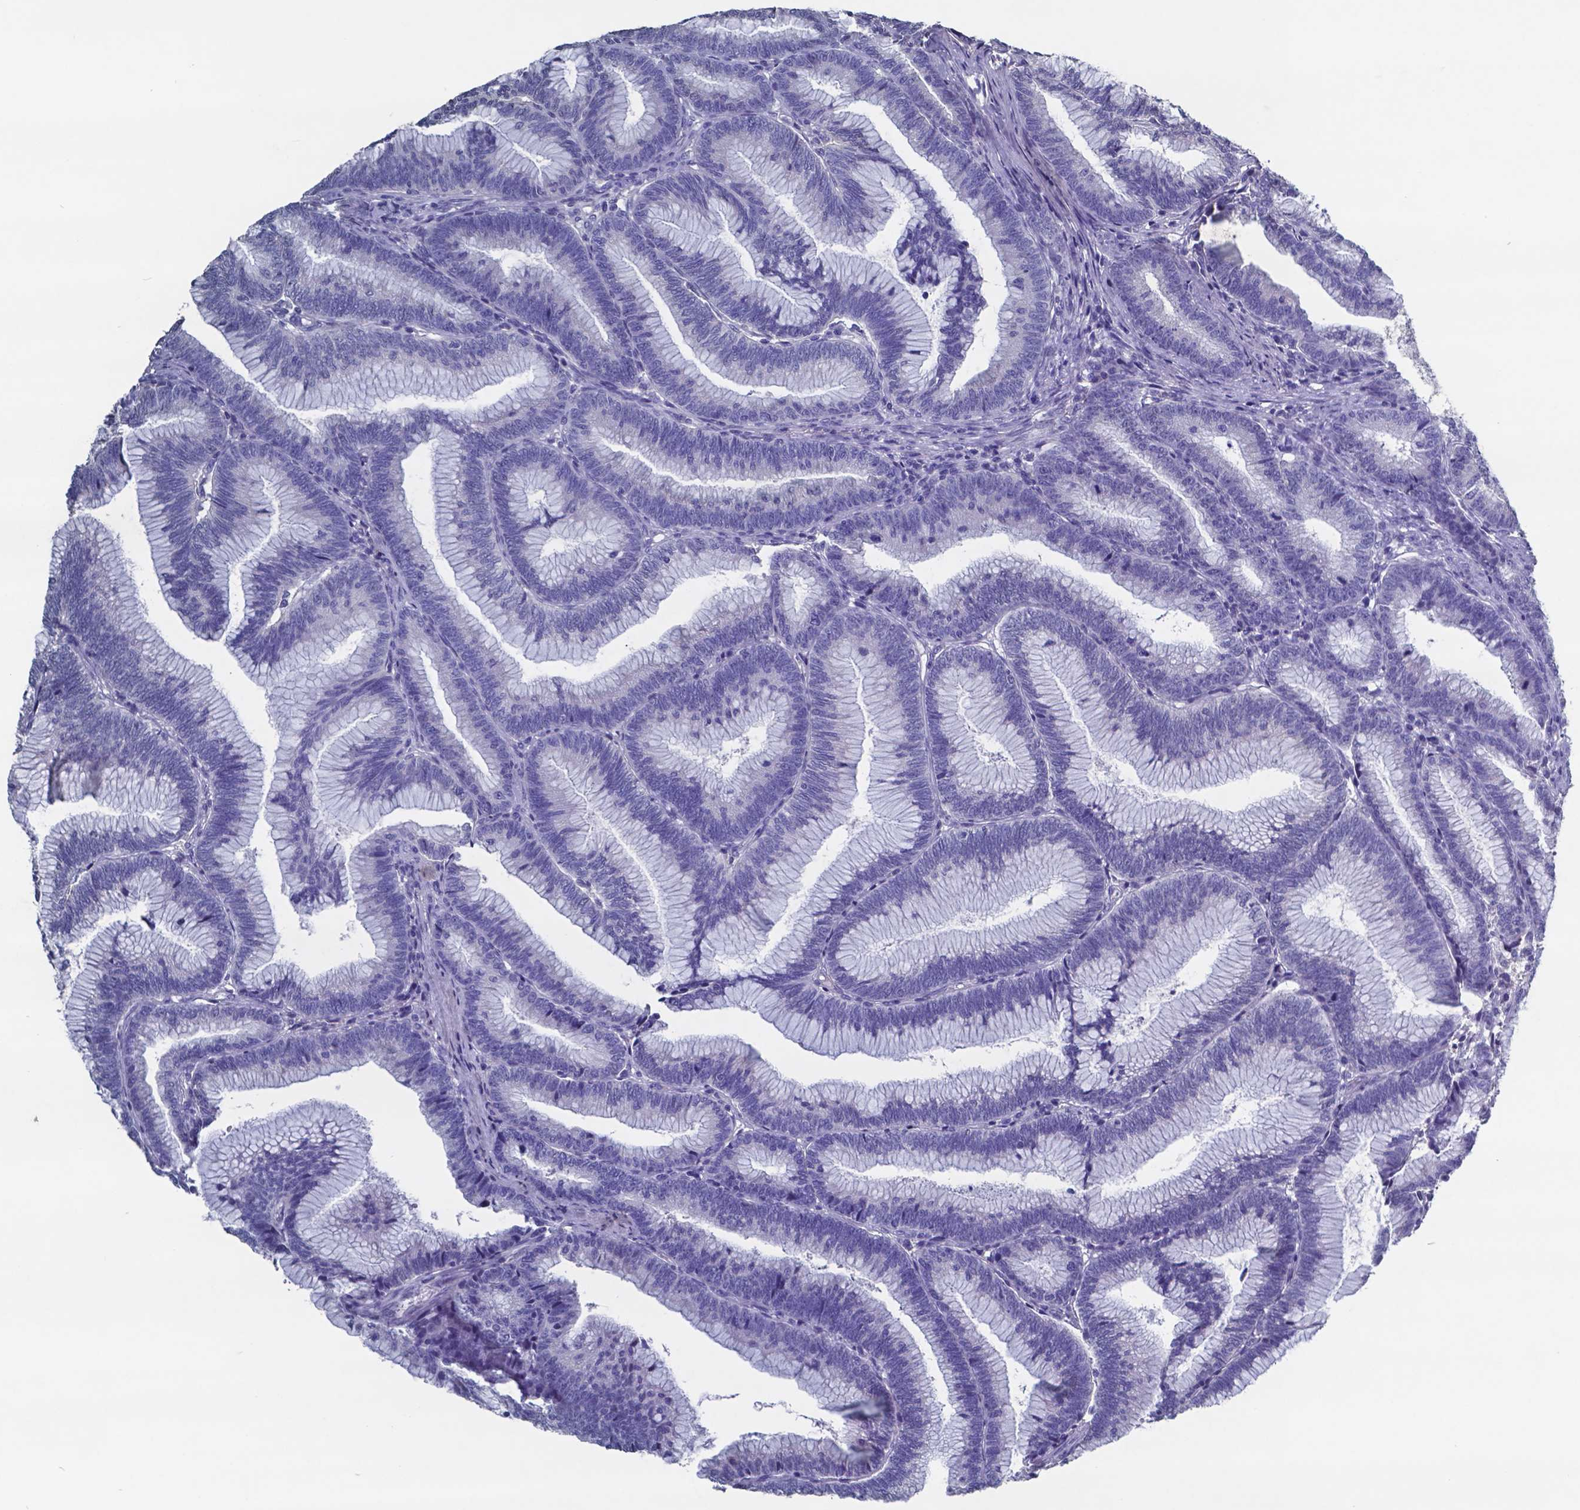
{"staining": {"intensity": "negative", "quantity": "none", "location": "none"}, "tissue": "colorectal cancer", "cell_type": "Tumor cells", "image_type": "cancer", "snomed": [{"axis": "morphology", "description": "Adenocarcinoma, NOS"}, {"axis": "topography", "description": "Colon"}], "caption": "A histopathology image of human colorectal cancer (adenocarcinoma) is negative for staining in tumor cells. (Immunohistochemistry, brightfield microscopy, high magnification).", "gene": "TTR", "patient": {"sex": "female", "age": 78}}